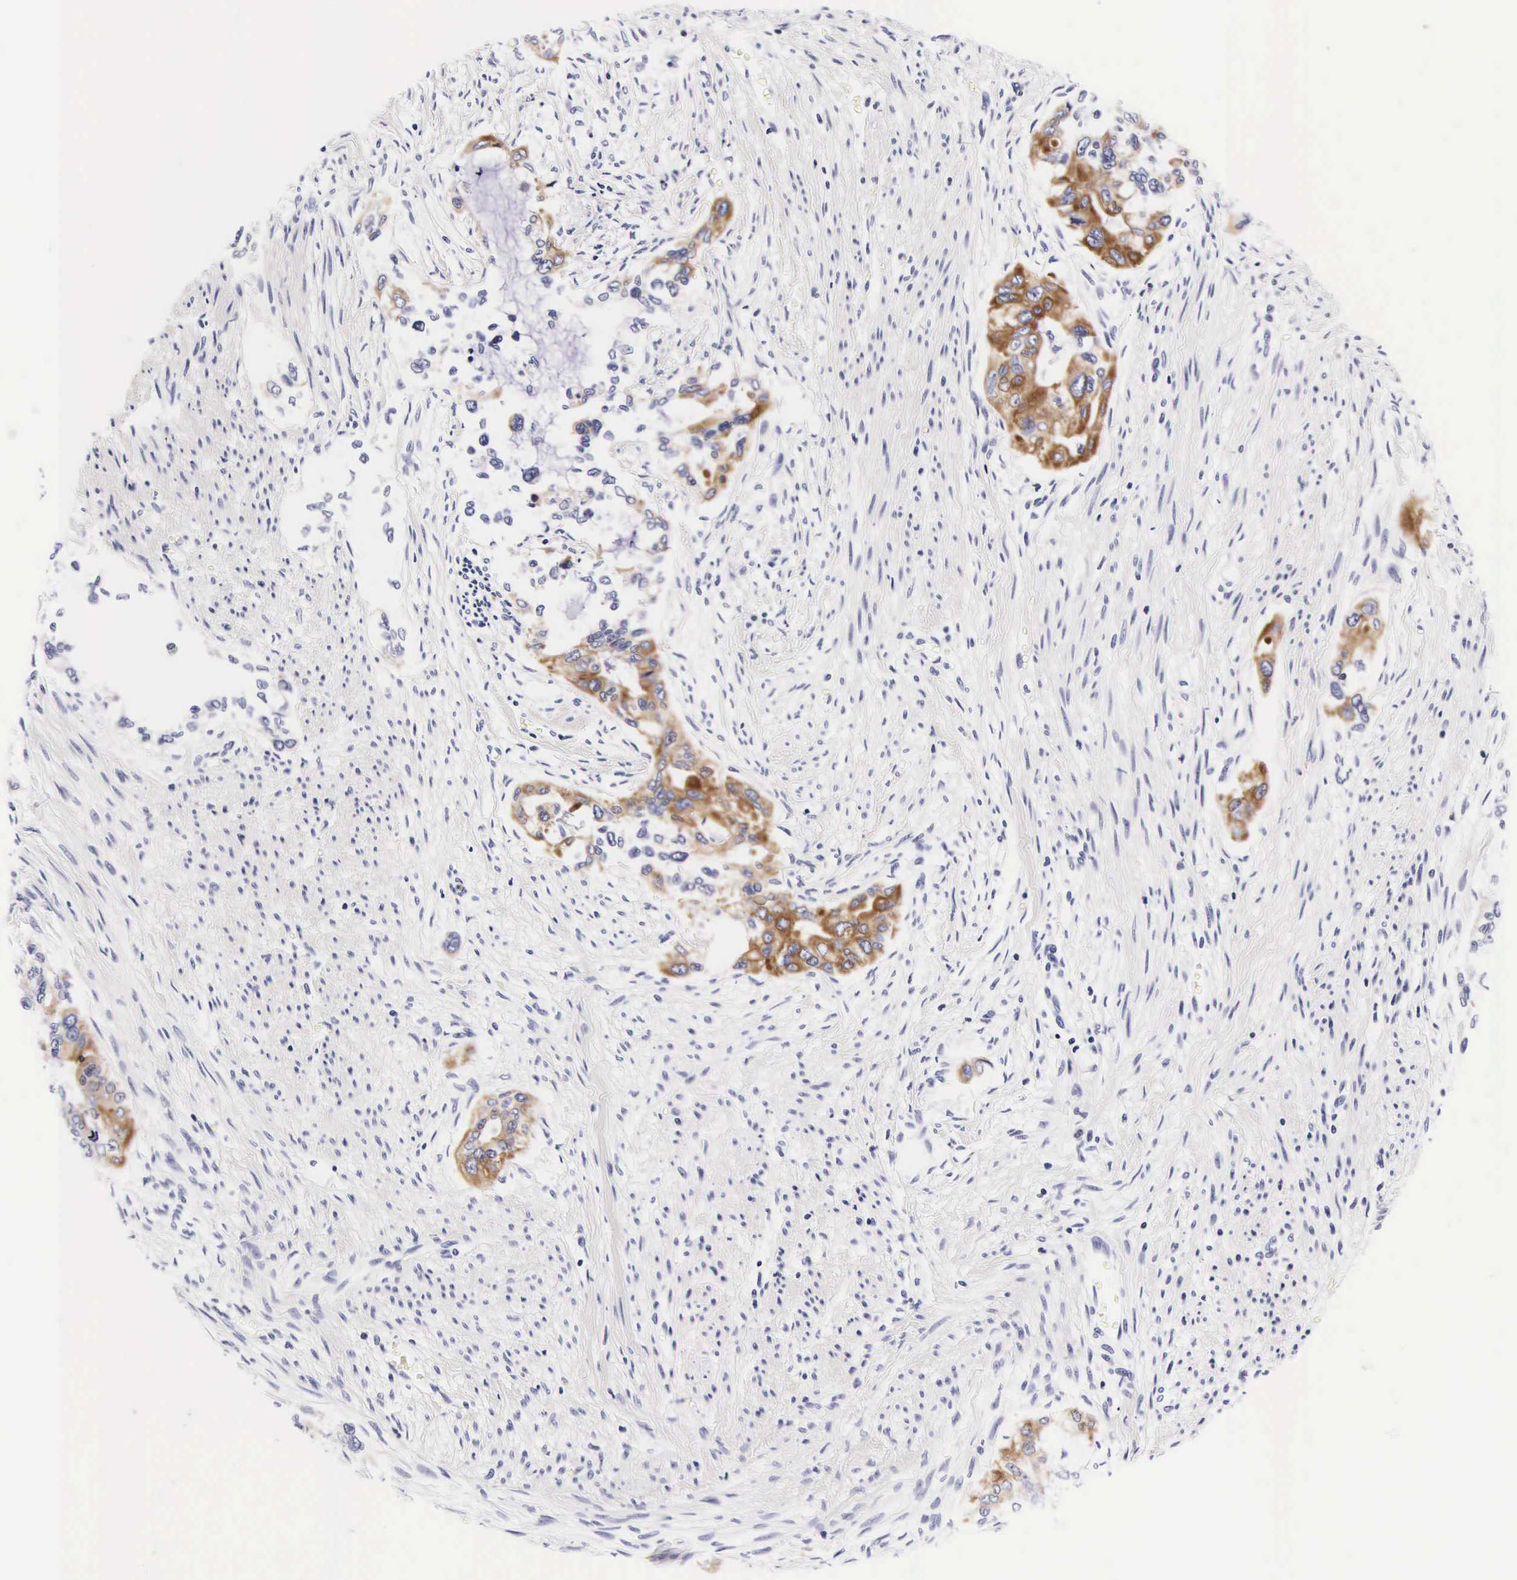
{"staining": {"intensity": "moderate", "quantity": "25%-75%", "location": "cytoplasmic/membranous"}, "tissue": "pancreatic cancer", "cell_type": "Tumor cells", "image_type": "cancer", "snomed": [{"axis": "morphology", "description": "Adenocarcinoma, NOS"}, {"axis": "topography", "description": "Pancreas"}], "caption": "Protein expression analysis of pancreatic adenocarcinoma displays moderate cytoplasmic/membranous staining in about 25%-75% of tumor cells.", "gene": "UPRT", "patient": {"sex": "male", "age": 77}}